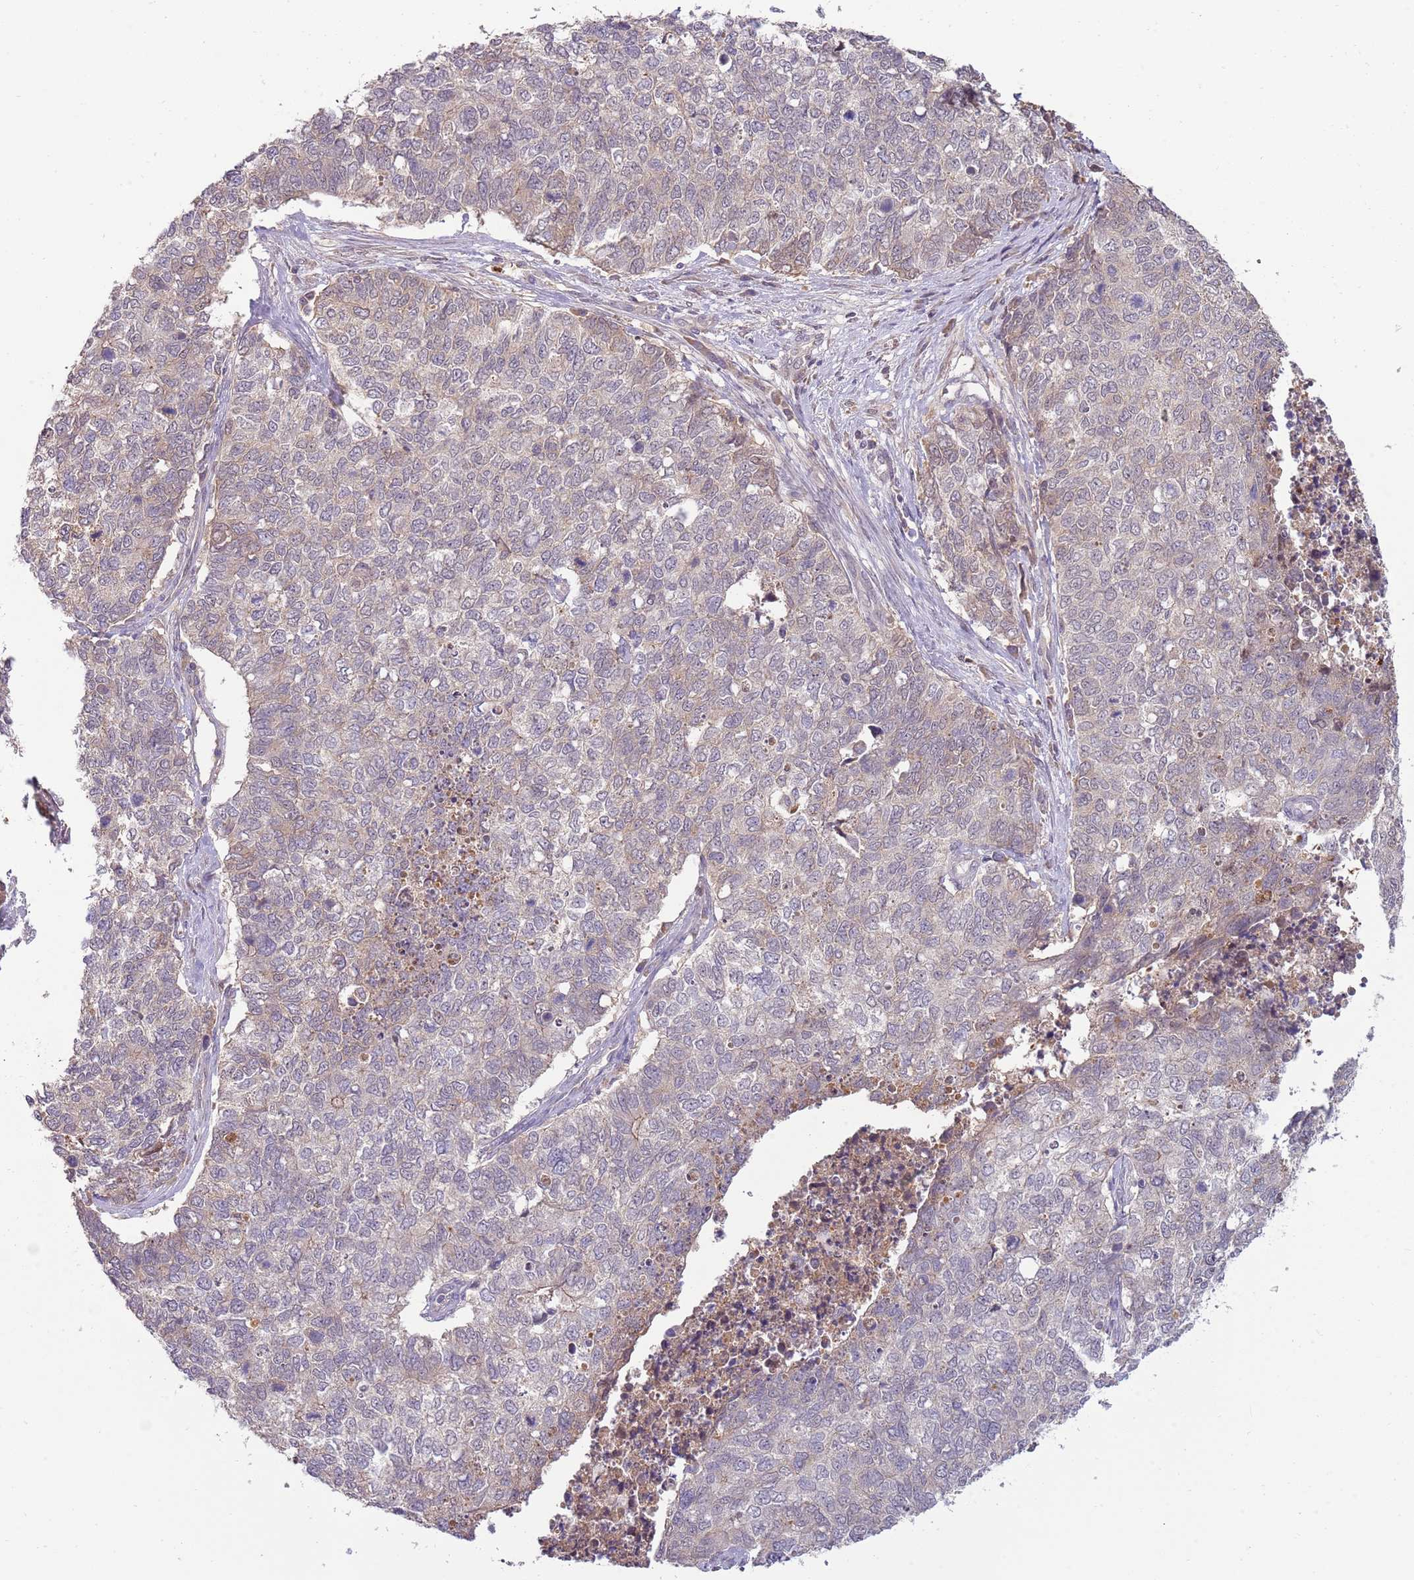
{"staining": {"intensity": "weak", "quantity": "25%-75%", "location": "cytoplasmic/membranous"}, "tissue": "cervical cancer", "cell_type": "Tumor cells", "image_type": "cancer", "snomed": [{"axis": "morphology", "description": "Squamous cell carcinoma, NOS"}, {"axis": "topography", "description": "Cervix"}], "caption": "A histopathology image of cervical cancer stained for a protein demonstrates weak cytoplasmic/membranous brown staining in tumor cells.", "gene": "NBPF6", "patient": {"sex": "female", "age": 63}}